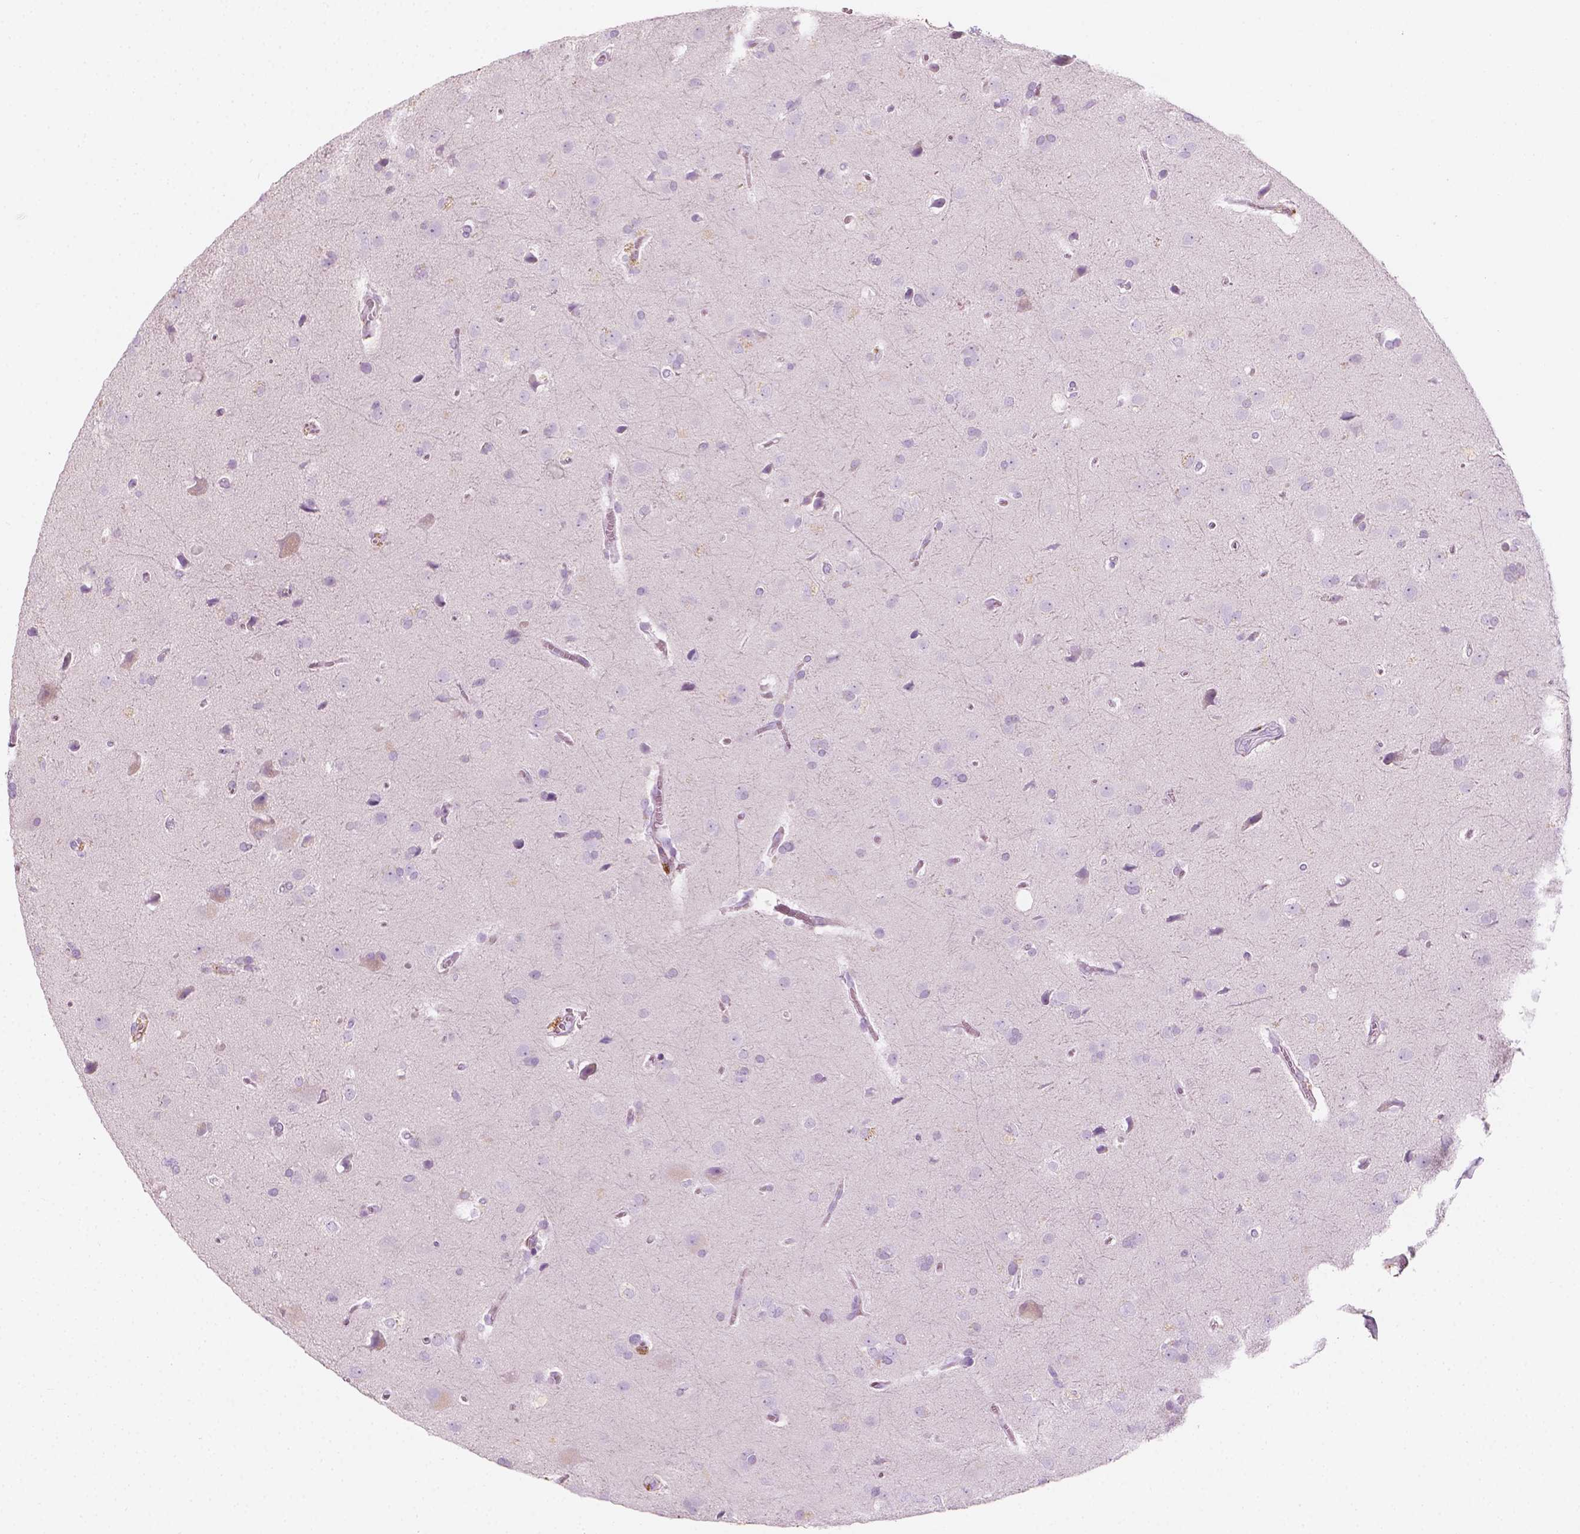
{"staining": {"intensity": "negative", "quantity": "none", "location": "none"}, "tissue": "glioma", "cell_type": "Tumor cells", "image_type": "cancer", "snomed": [{"axis": "morphology", "description": "Glioma, malignant, Low grade"}, {"axis": "topography", "description": "Brain"}], "caption": "There is no significant expression in tumor cells of glioma. (Brightfield microscopy of DAB (3,3'-diaminobenzidine) immunohistochemistry (IHC) at high magnification).", "gene": "CES1", "patient": {"sex": "male", "age": 58}}